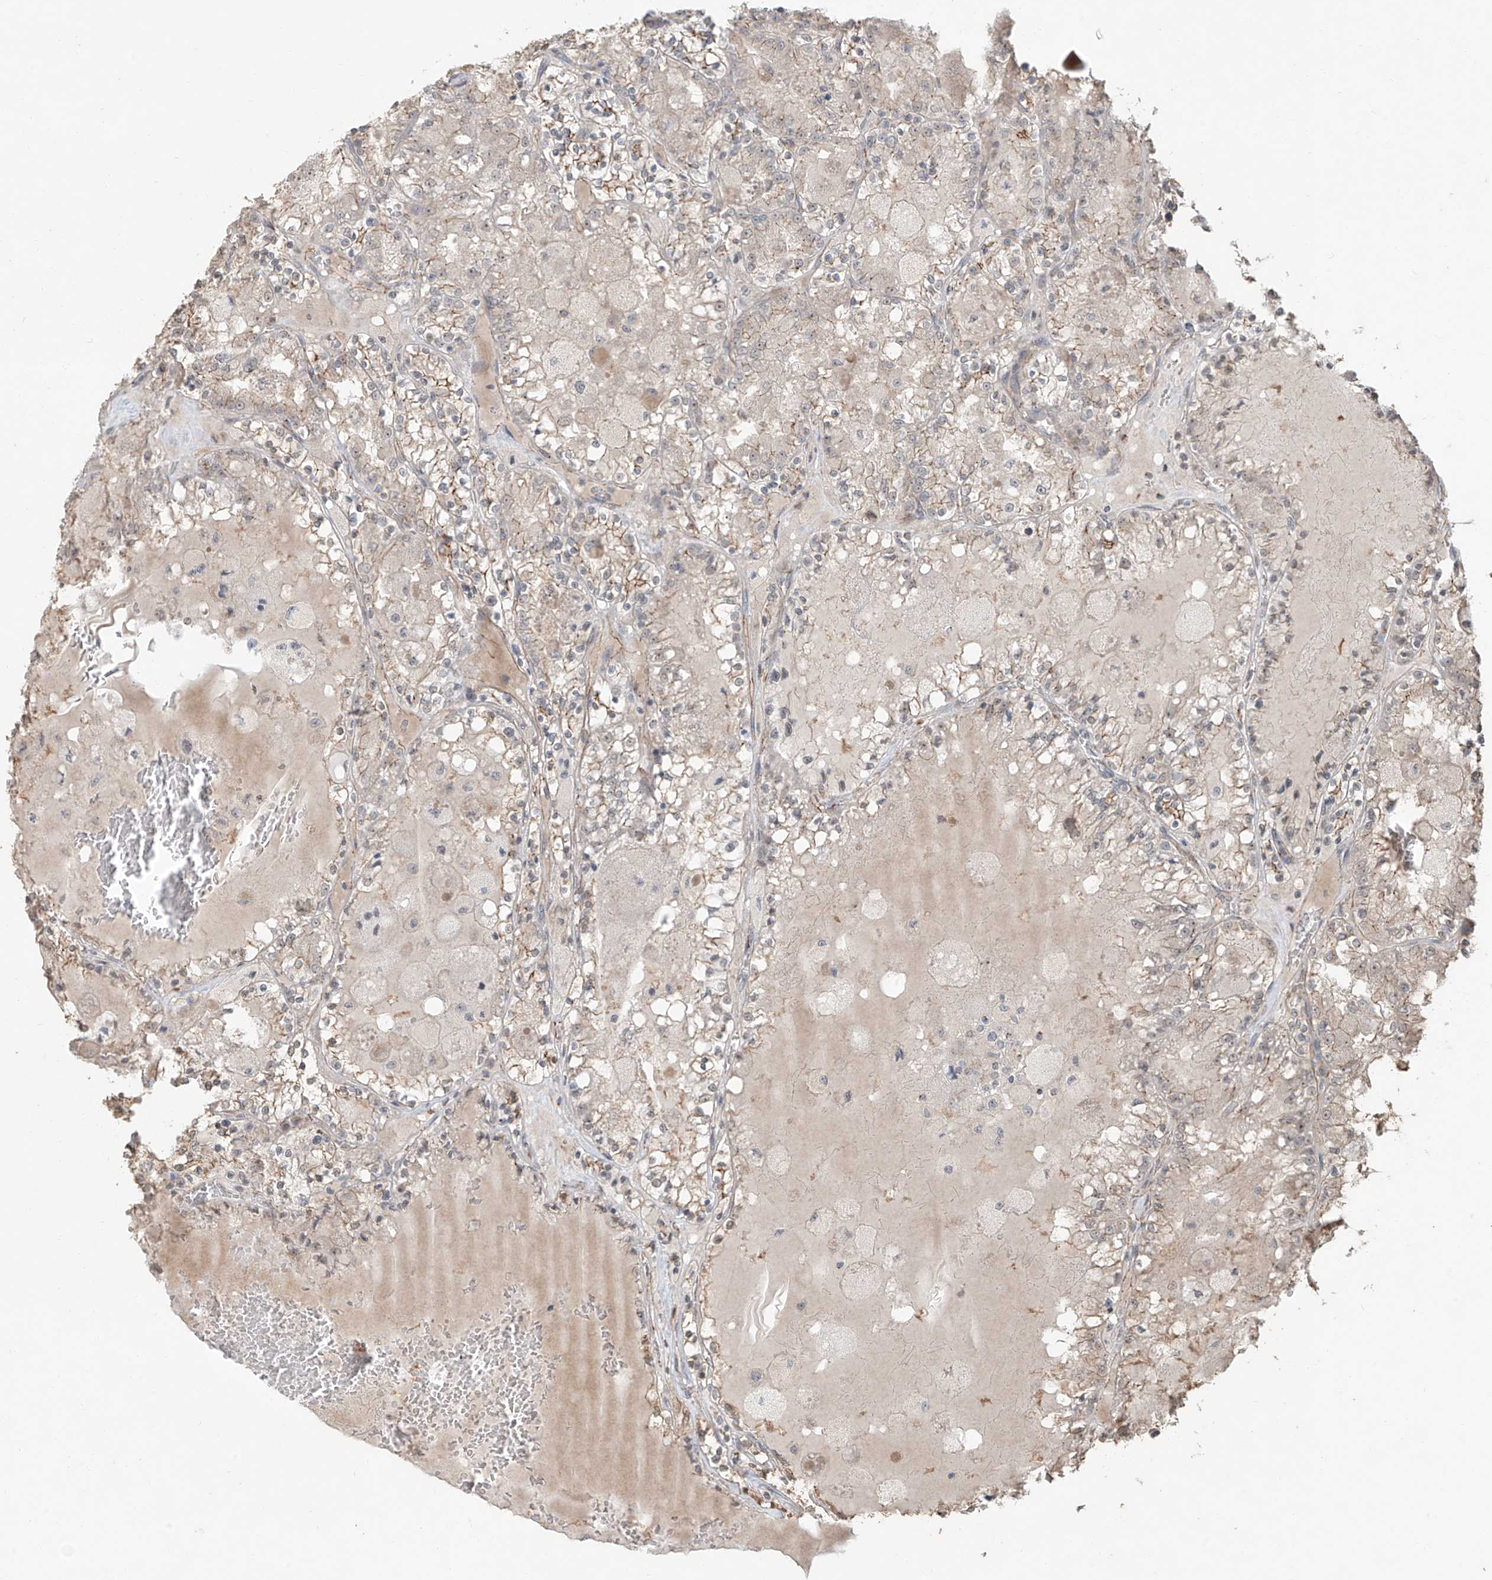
{"staining": {"intensity": "moderate", "quantity": "25%-75%", "location": "cytoplasmic/membranous"}, "tissue": "renal cancer", "cell_type": "Tumor cells", "image_type": "cancer", "snomed": [{"axis": "morphology", "description": "Adenocarcinoma, NOS"}, {"axis": "topography", "description": "Kidney"}], "caption": "The immunohistochemical stain highlights moderate cytoplasmic/membranous positivity in tumor cells of renal cancer (adenocarcinoma) tissue.", "gene": "ZNF16", "patient": {"sex": "female", "age": 56}}